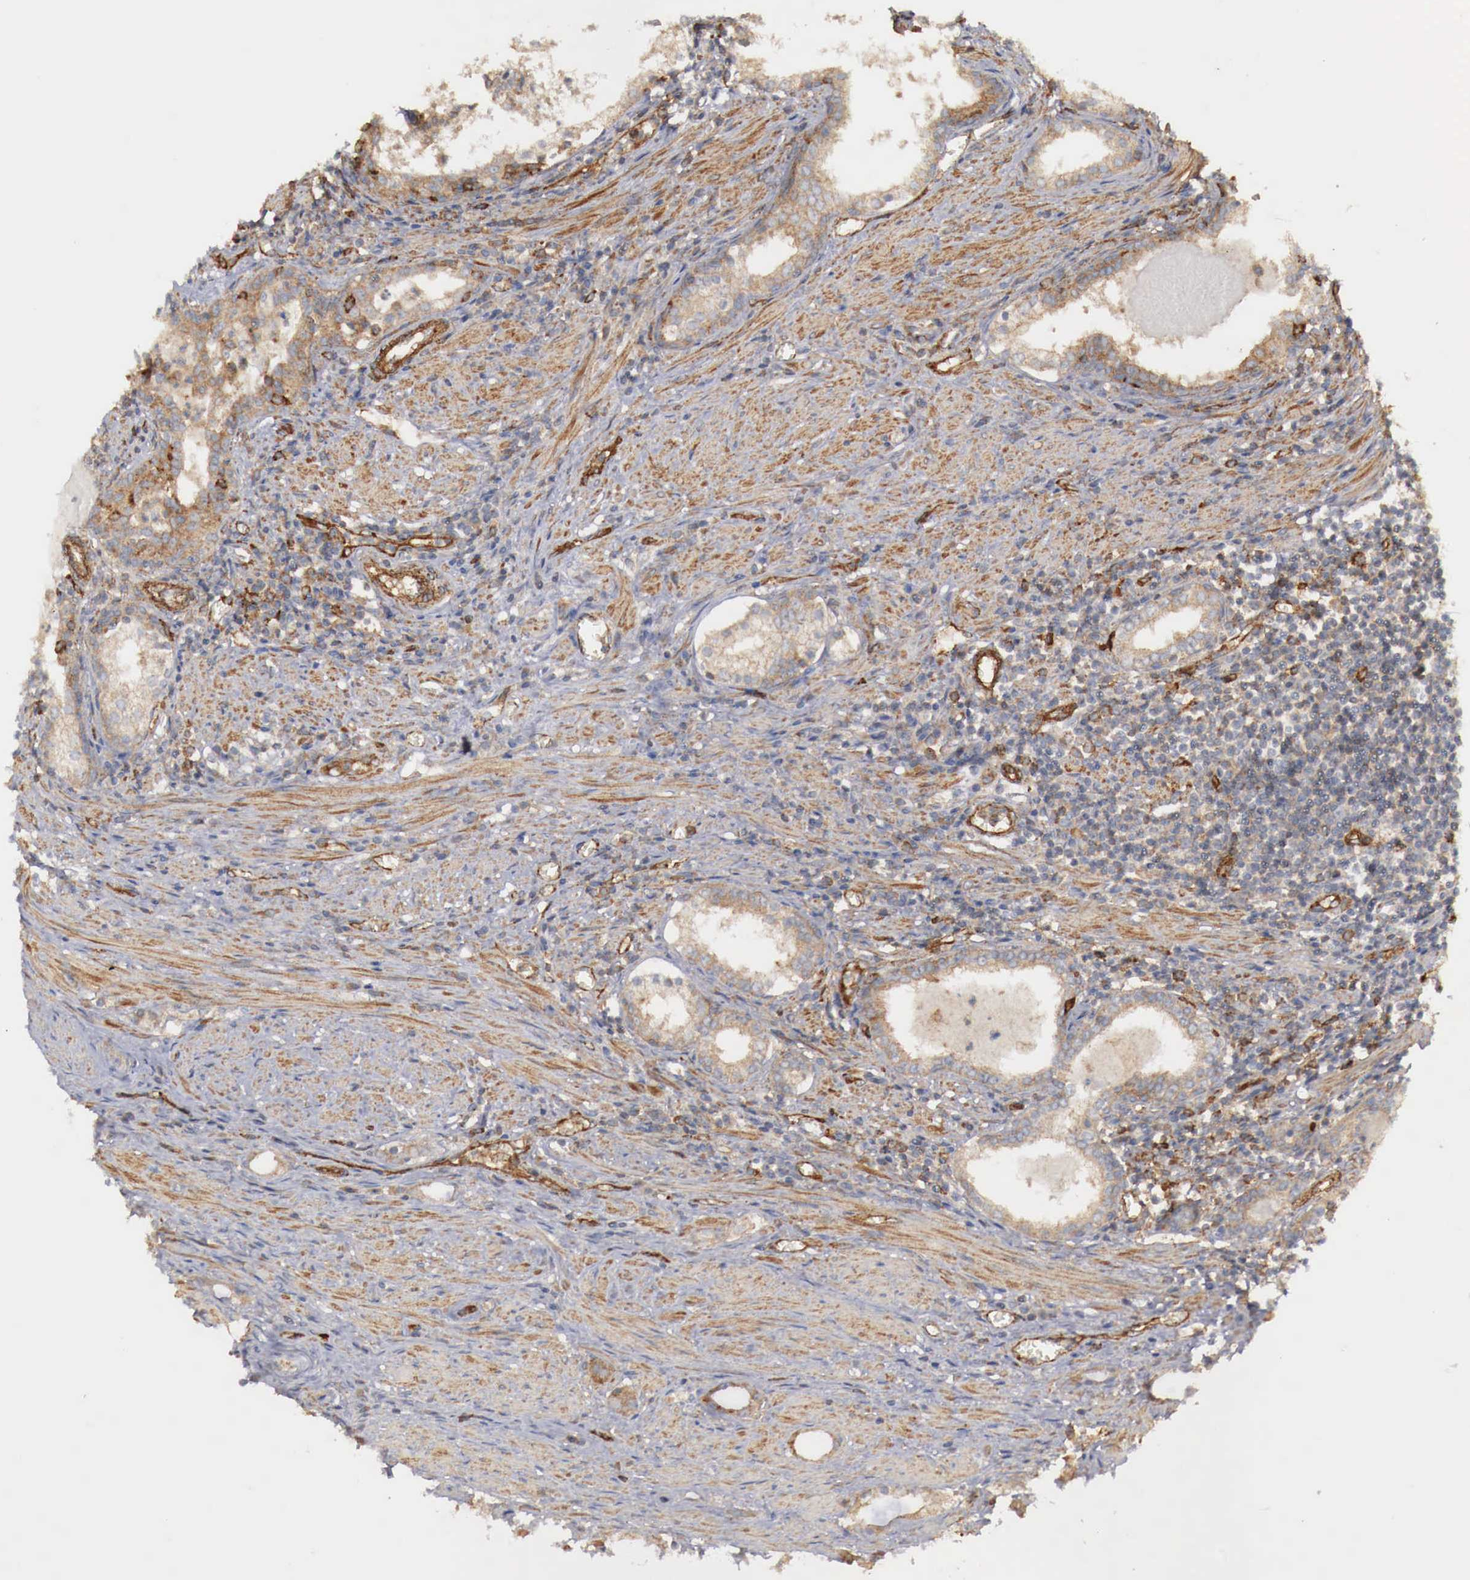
{"staining": {"intensity": "weak", "quantity": ">75%", "location": "cytoplasmic/membranous"}, "tissue": "prostate cancer", "cell_type": "Tumor cells", "image_type": "cancer", "snomed": [{"axis": "morphology", "description": "Adenocarcinoma, Medium grade"}, {"axis": "topography", "description": "Prostate"}], "caption": "Human prostate cancer (adenocarcinoma (medium-grade)) stained with a brown dye displays weak cytoplasmic/membranous positive expression in about >75% of tumor cells.", "gene": "ARMCX4", "patient": {"sex": "male", "age": 73}}